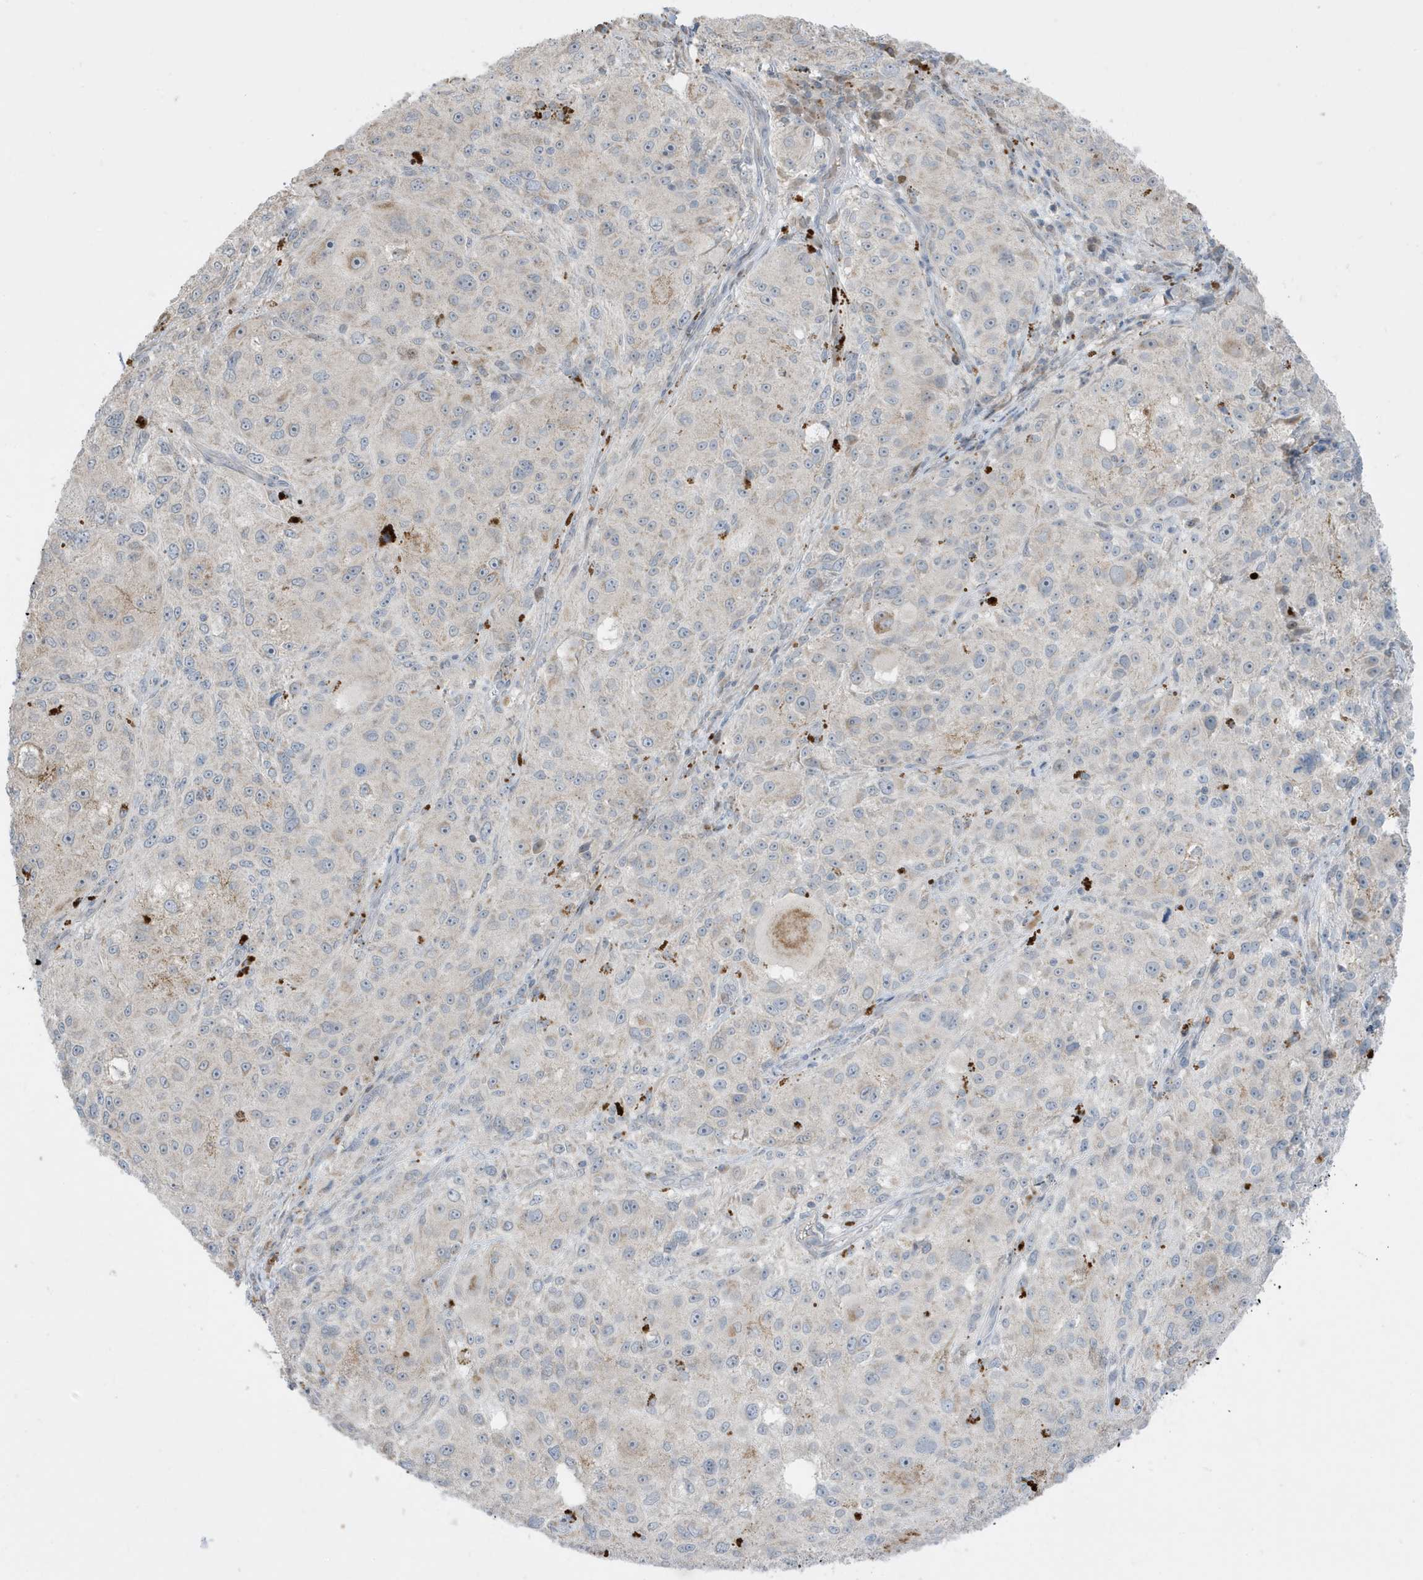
{"staining": {"intensity": "negative", "quantity": "none", "location": "none"}, "tissue": "melanoma", "cell_type": "Tumor cells", "image_type": "cancer", "snomed": [{"axis": "morphology", "description": "Necrosis, NOS"}, {"axis": "morphology", "description": "Malignant melanoma, NOS"}, {"axis": "topography", "description": "Skin"}], "caption": "IHC image of neoplastic tissue: melanoma stained with DAB reveals no significant protein staining in tumor cells.", "gene": "FNDC1", "patient": {"sex": "female", "age": 87}}